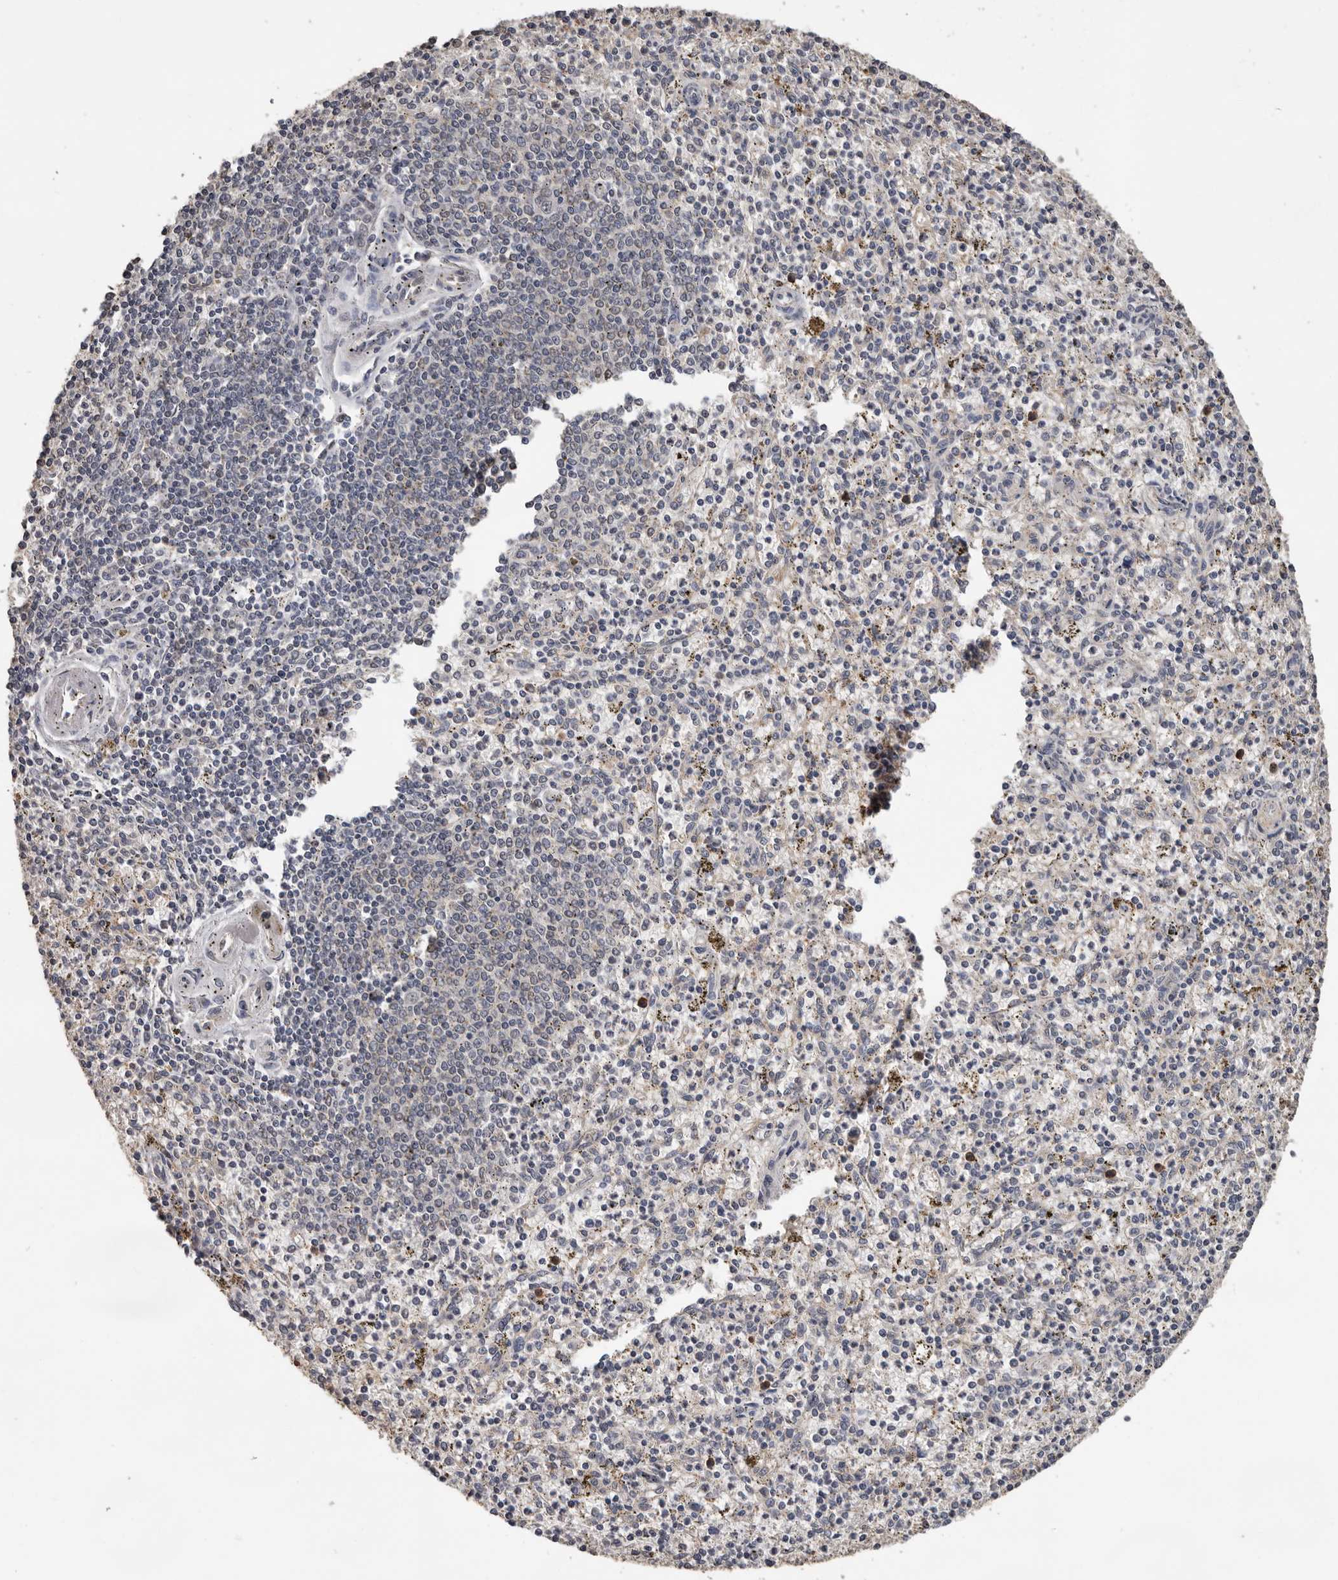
{"staining": {"intensity": "negative", "quantity": "none", "location": "none"}, "tissue": "spleen", "cell_type": "Cells in red pulp", "image_type": "normal", "snomed": [{"axis": "morphology", "description": "Normal tissue, NOS"}, {"axis": "topography", "description": "Spleen"}], "caption": "IHC histopathology image of unremarkable spleen: spleen stained with DAB demonstrates no significant protein expression in cells in red pulp.", "gene": "MTF1", "patient": {"sex": "male", "age": 72}}